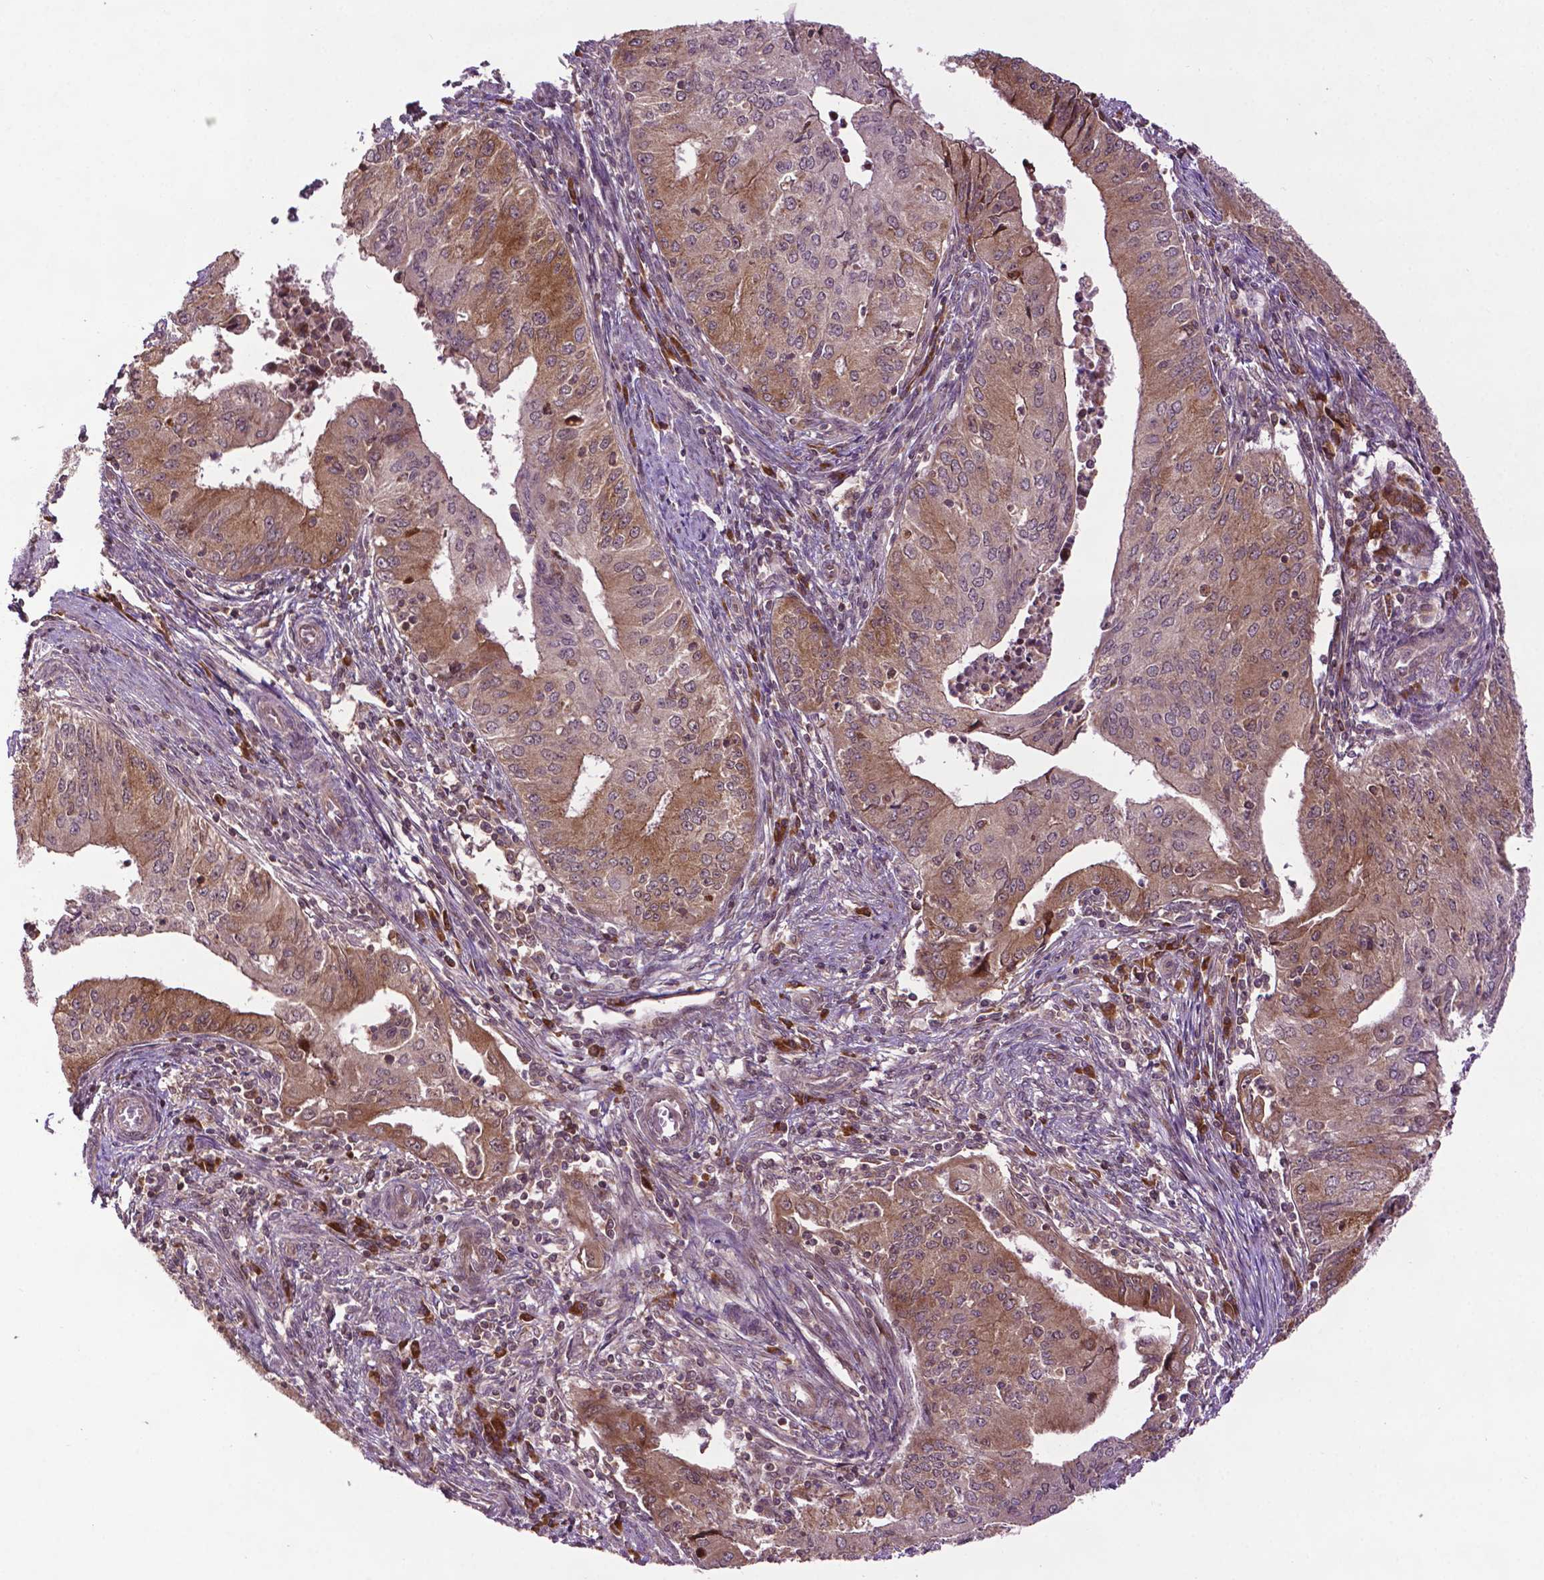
{"staining": {"intensity": "moderate", "quantity": "25%-75%", "location": "cytoplasmic/membranous"}, "tissue": "endometrial cancer", "cell_type": "Tumor cells", "image_type": "cancer", "snomed": [{"axis": "morphology", "description": "Adenocarcinoma, NOS"}, {"axis": "topography", "description": "Endometrium"}], "caption": "Immunohistochemistry (IHC) histopathology image of neoplastic tissue: human endometrial cancer (adenocarcinoma) stained using immunohistochemistry (IHC) demonstrates medium levels of moderate protein expression localized specifically in the cytoplasmic/membranous of tumor cells, appearing as a cytoplasmic/membranous brown color.", "gene": "TMX2", "patient": {"sex": "female", "age": 50}}